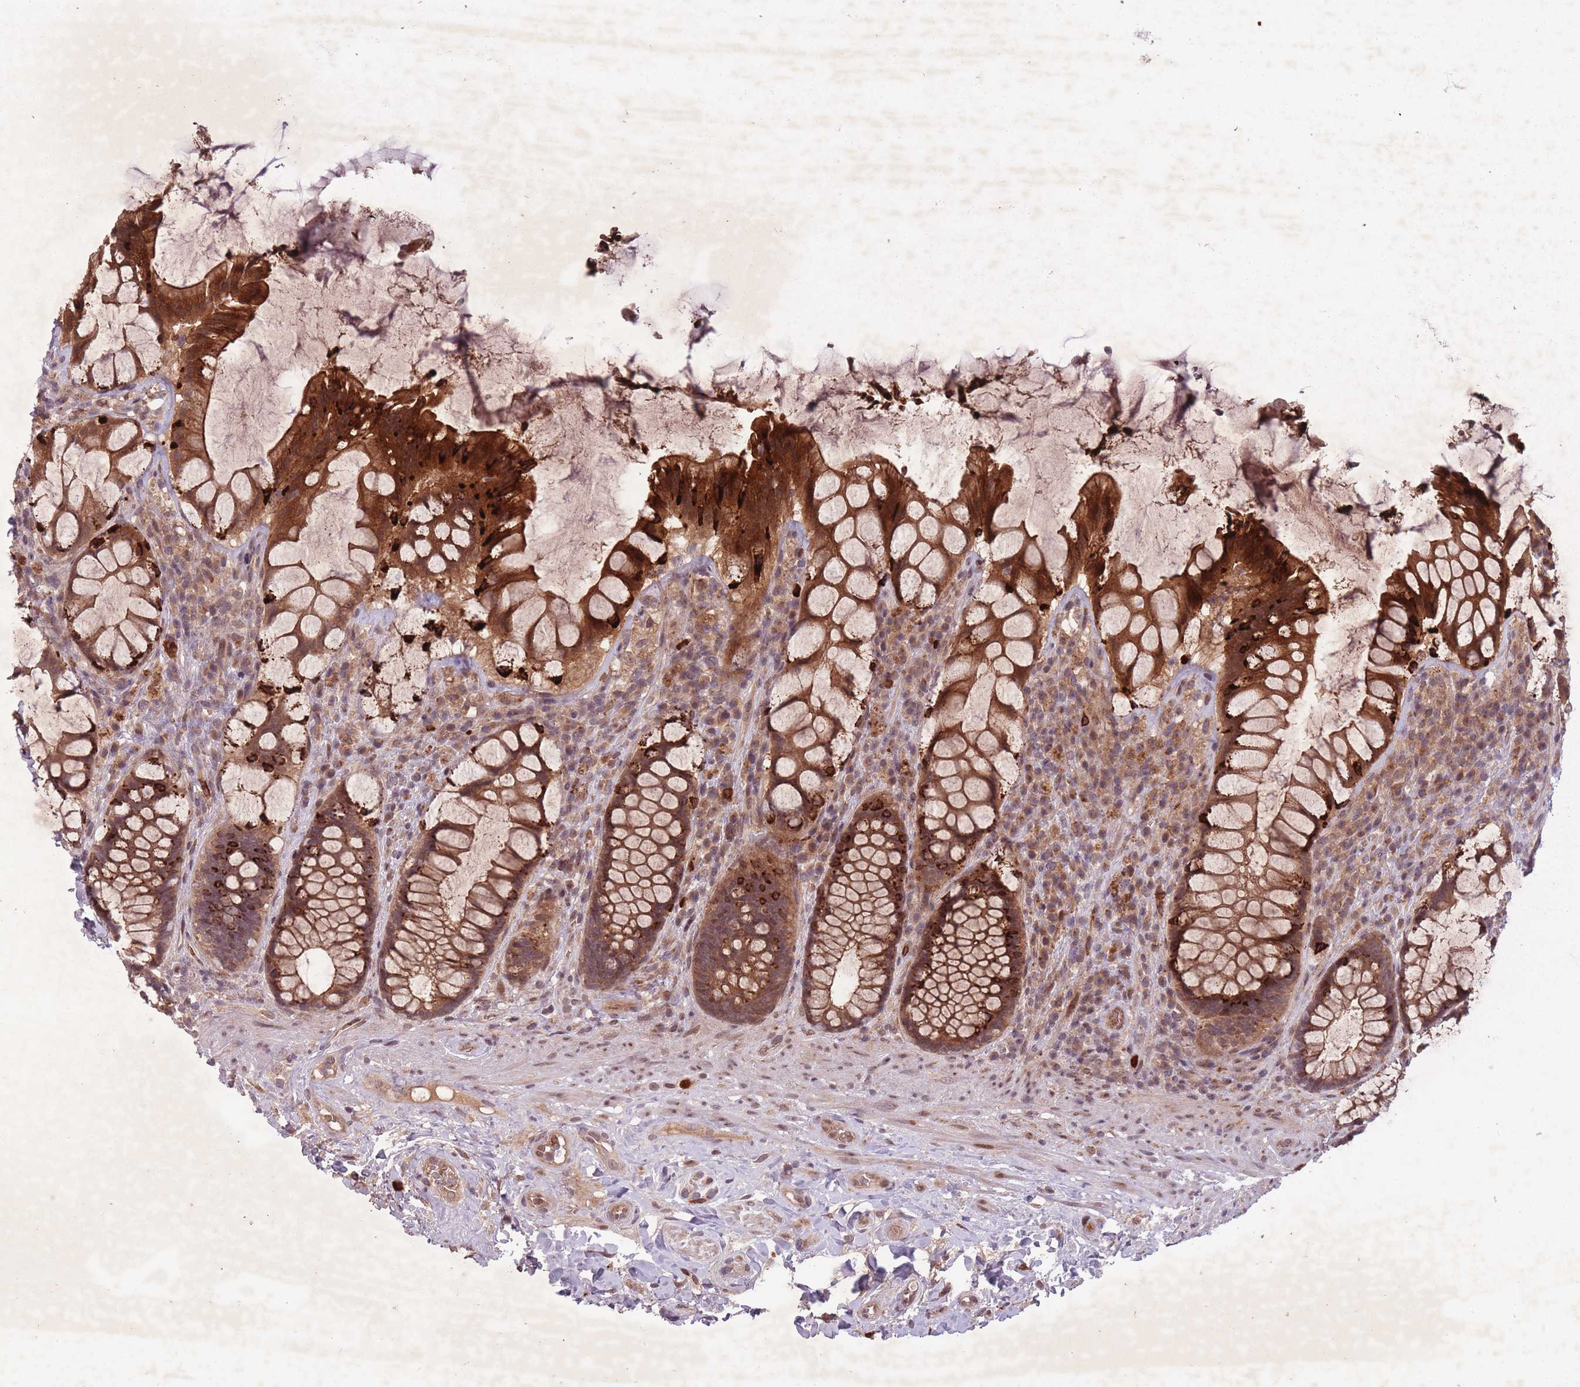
{"staining": {"intensity": "strong", "quantity": ">75%", "location": "cytoplasmic/membranous"}, "tissue": "rectum", "cell_type": "Glandular cells", "image_type": "normal", "snomed": [{"axis": "morphology", "description": "Normal tissue, NOS"}, {"axis": "topography", "description": "Rectum"}], "caption": "Protein expression analysis of normal human rectum reveals strong cytoplasmic/membranous positivity in about >75% of glandular cells.", "gene": "SECTM1", "patient": {"sex": "female", "age": 58}}